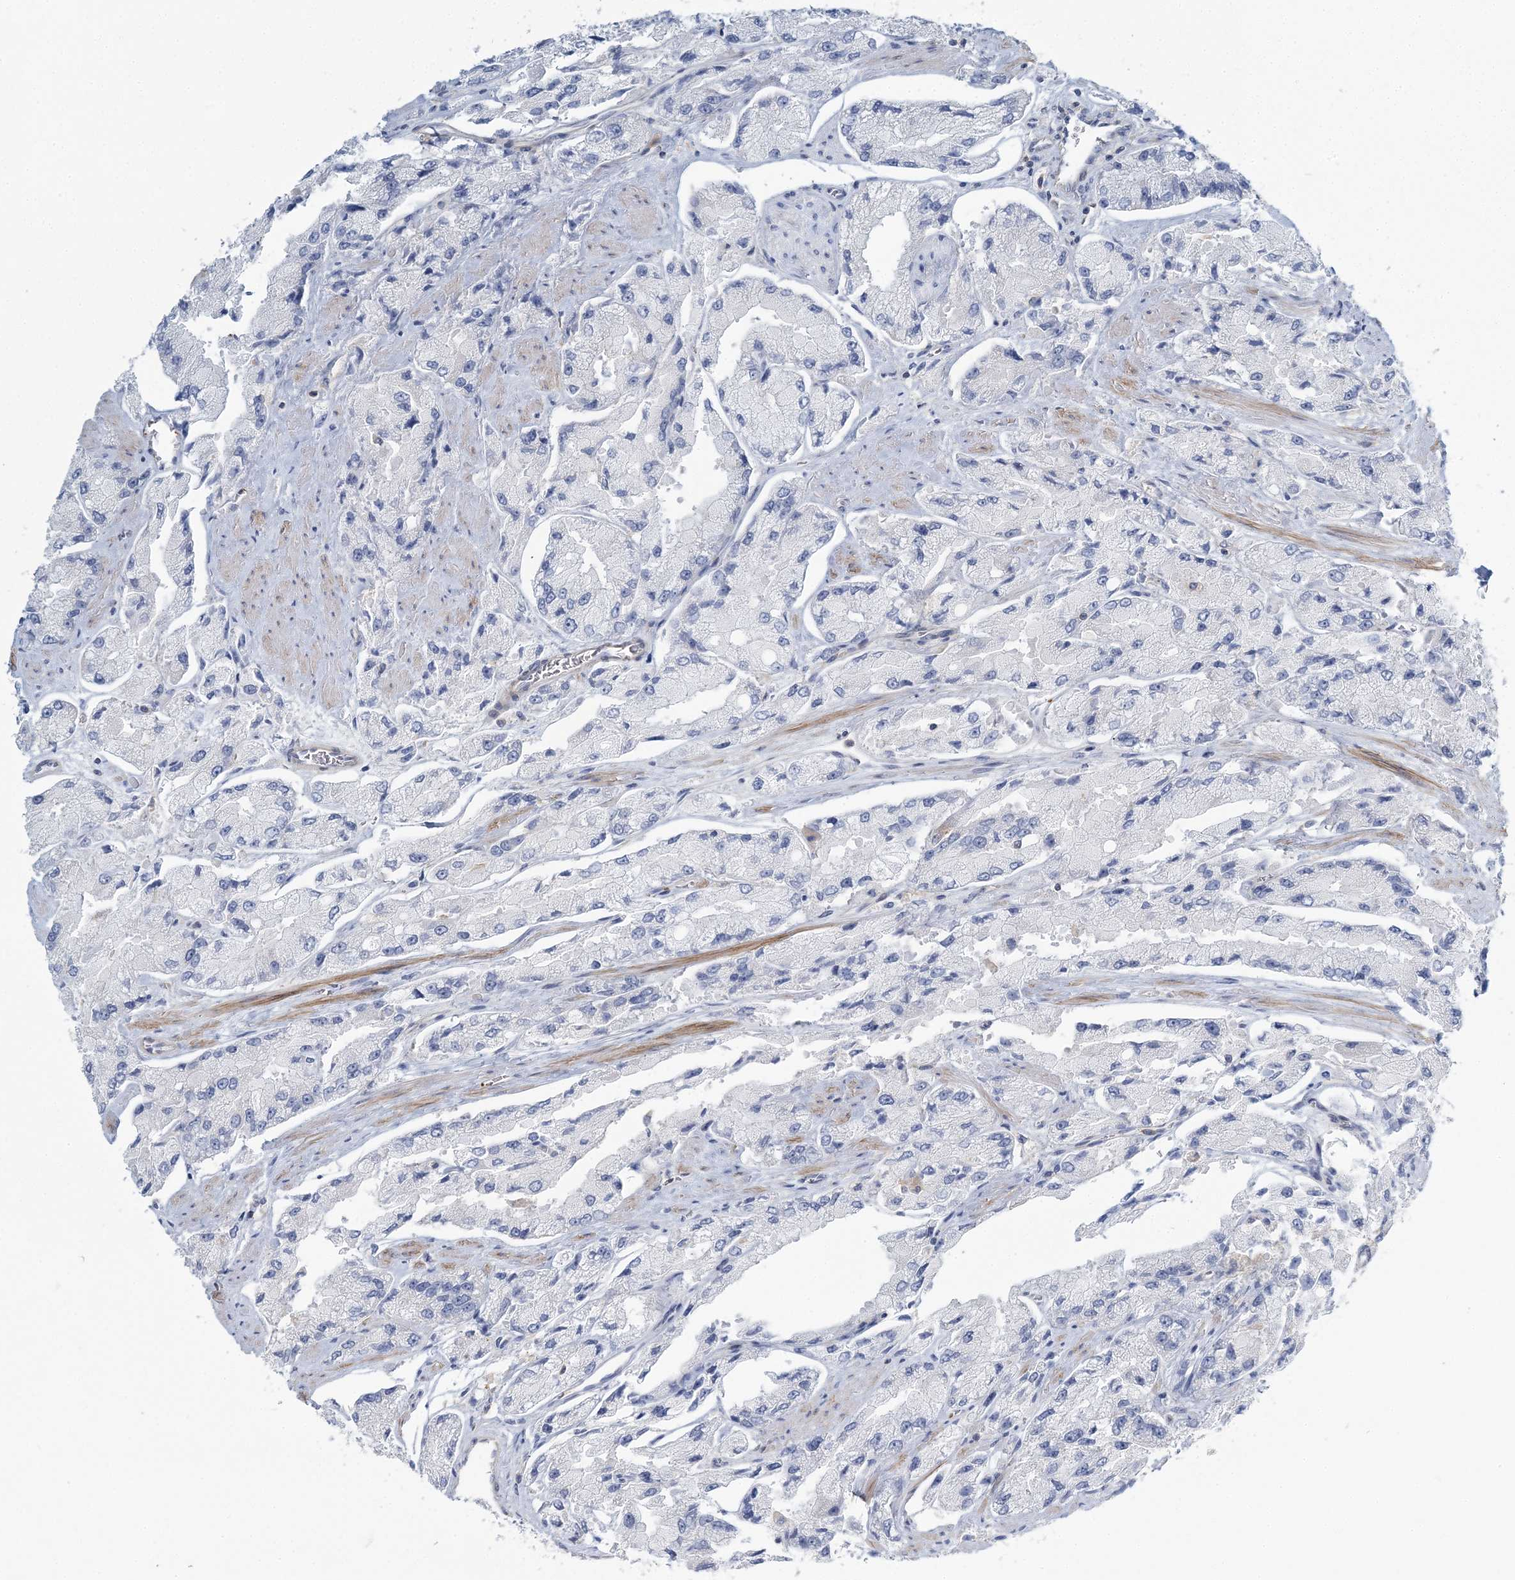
{"staining": {"intensity": "negative", "quantity": "none", "location": "none"}, "tissue": "prostate cancer", "cell_type": "Tumor cells", "image_type": "cancer", "snomed": [{"axis": "morphology", "description": "Adenocarcinoma, High grade"}, {"axis": "topography", "description": "Prostate"}], "caption": "High magnification brightfield microscopy of prostate cancer (high-grade adenocarcinoma) stained with DAB (brown) and counterstained with hematoxylin (blue): tumor cells show no significant staining. The staining is performed using DAB brown chromogen with nuclei counter-stained in using hematoxylin.", "gene": "CUEDC2", "patient": {"sex": "male", "age": 58}}